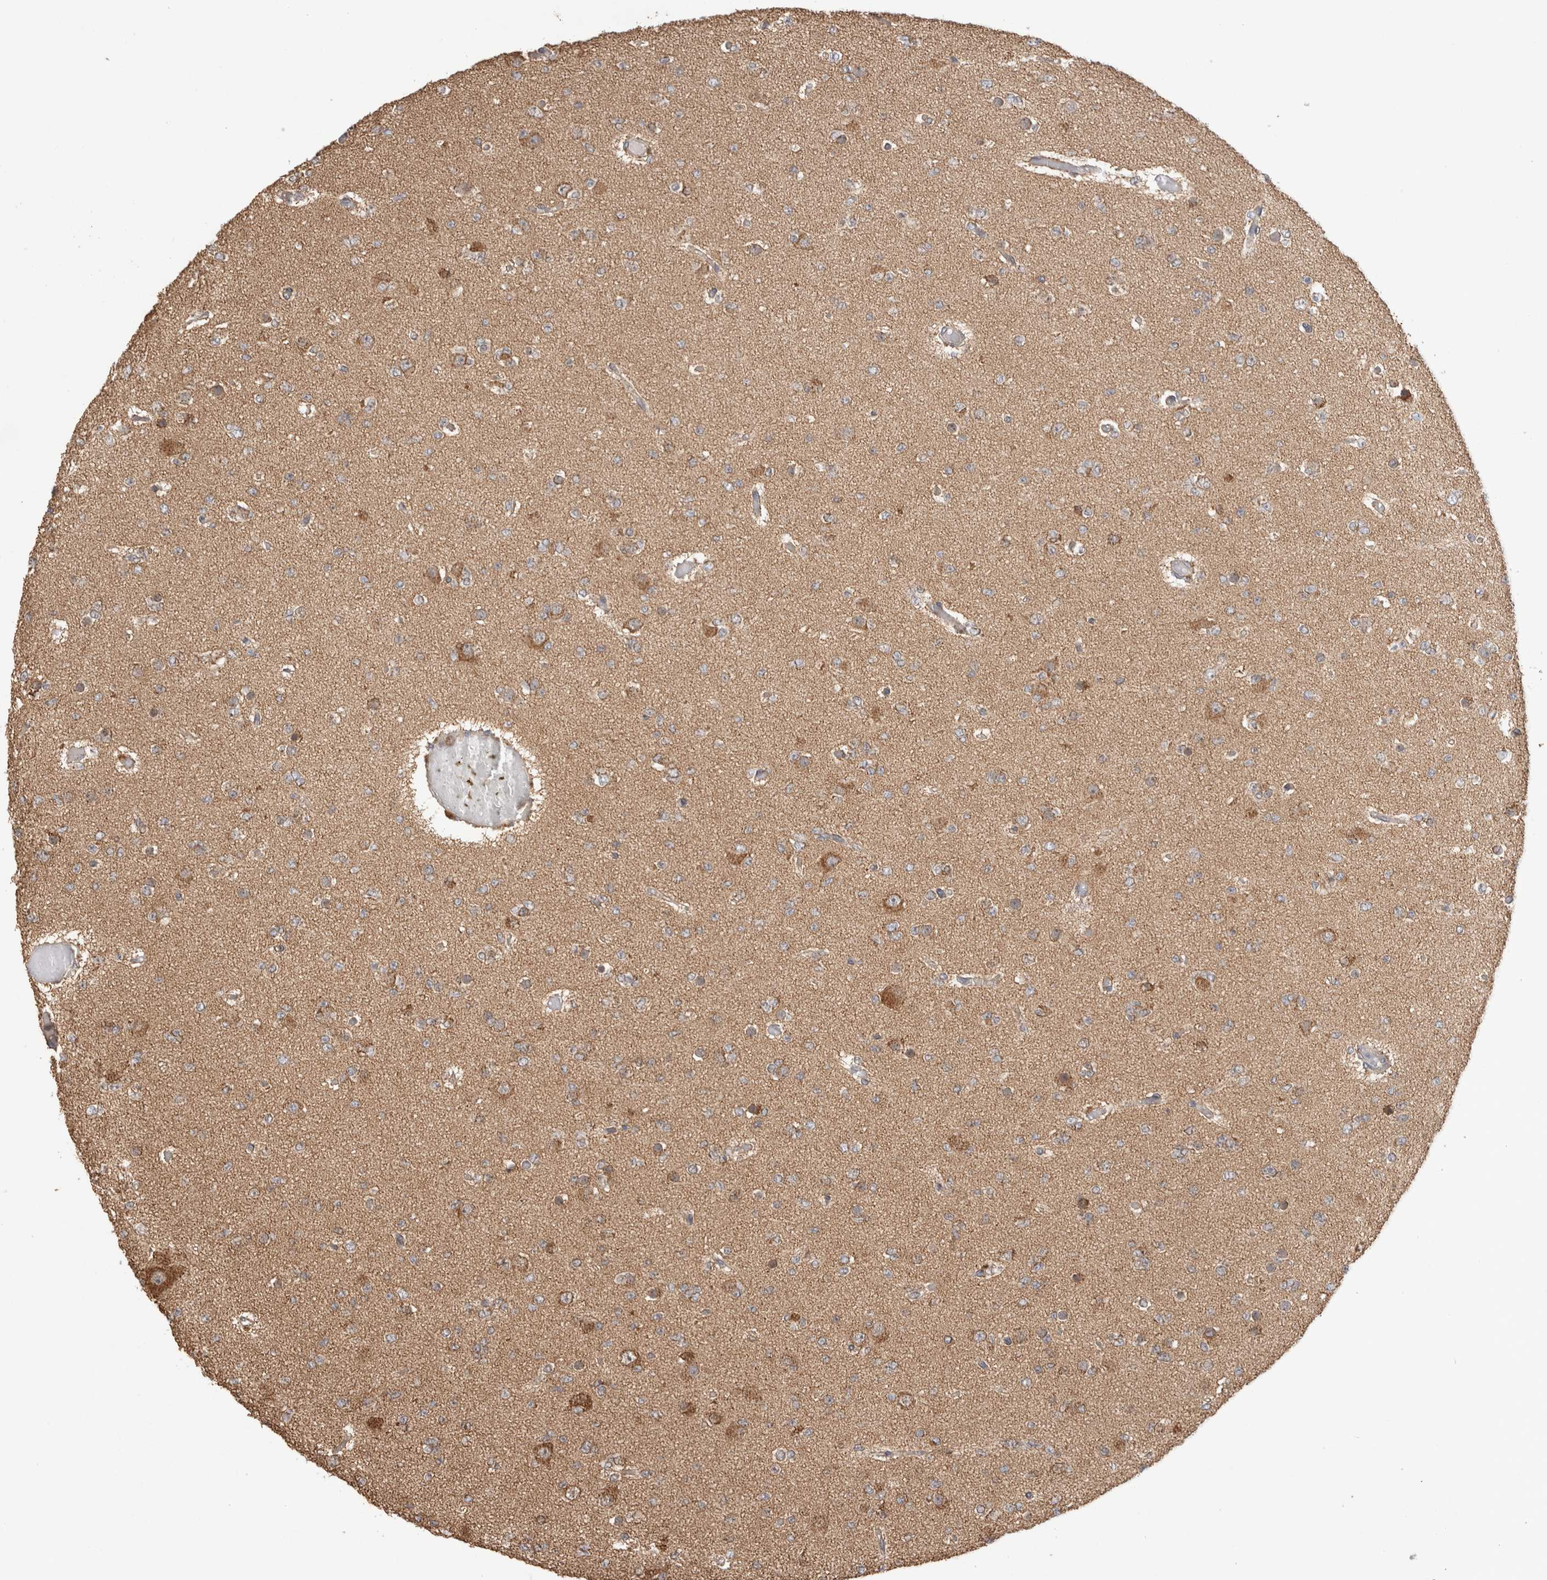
{"staining": {"intensity": "weak", "quantity": ">75%", "location": "cytoplasmic/membranous"}, "tissue": "glioma", "cell_type": "Tumor cells", "image_type": "cancer", "snomed": [{"axis": "morphology", "description": "Glioma, malignant, Low grade"}, {"axis": "topography", "description": "Brain"}], "caption": "A high-resolution micrograph shows immunohistochemistry (IHC) staining of low-grade glioma (malignant), which reveals weak cytoplasmic/membranous expression in approximately >75% of tumor cells. The staining was performed using DAB (3,3'-diaminobenzidine) to visualize the protein expression in brown, while the nuclei were stained in blue with hematoxylin (Magnification: 20x).", "gene": "IMMP2L", "patient": {"sex": "female", "age": 22}}